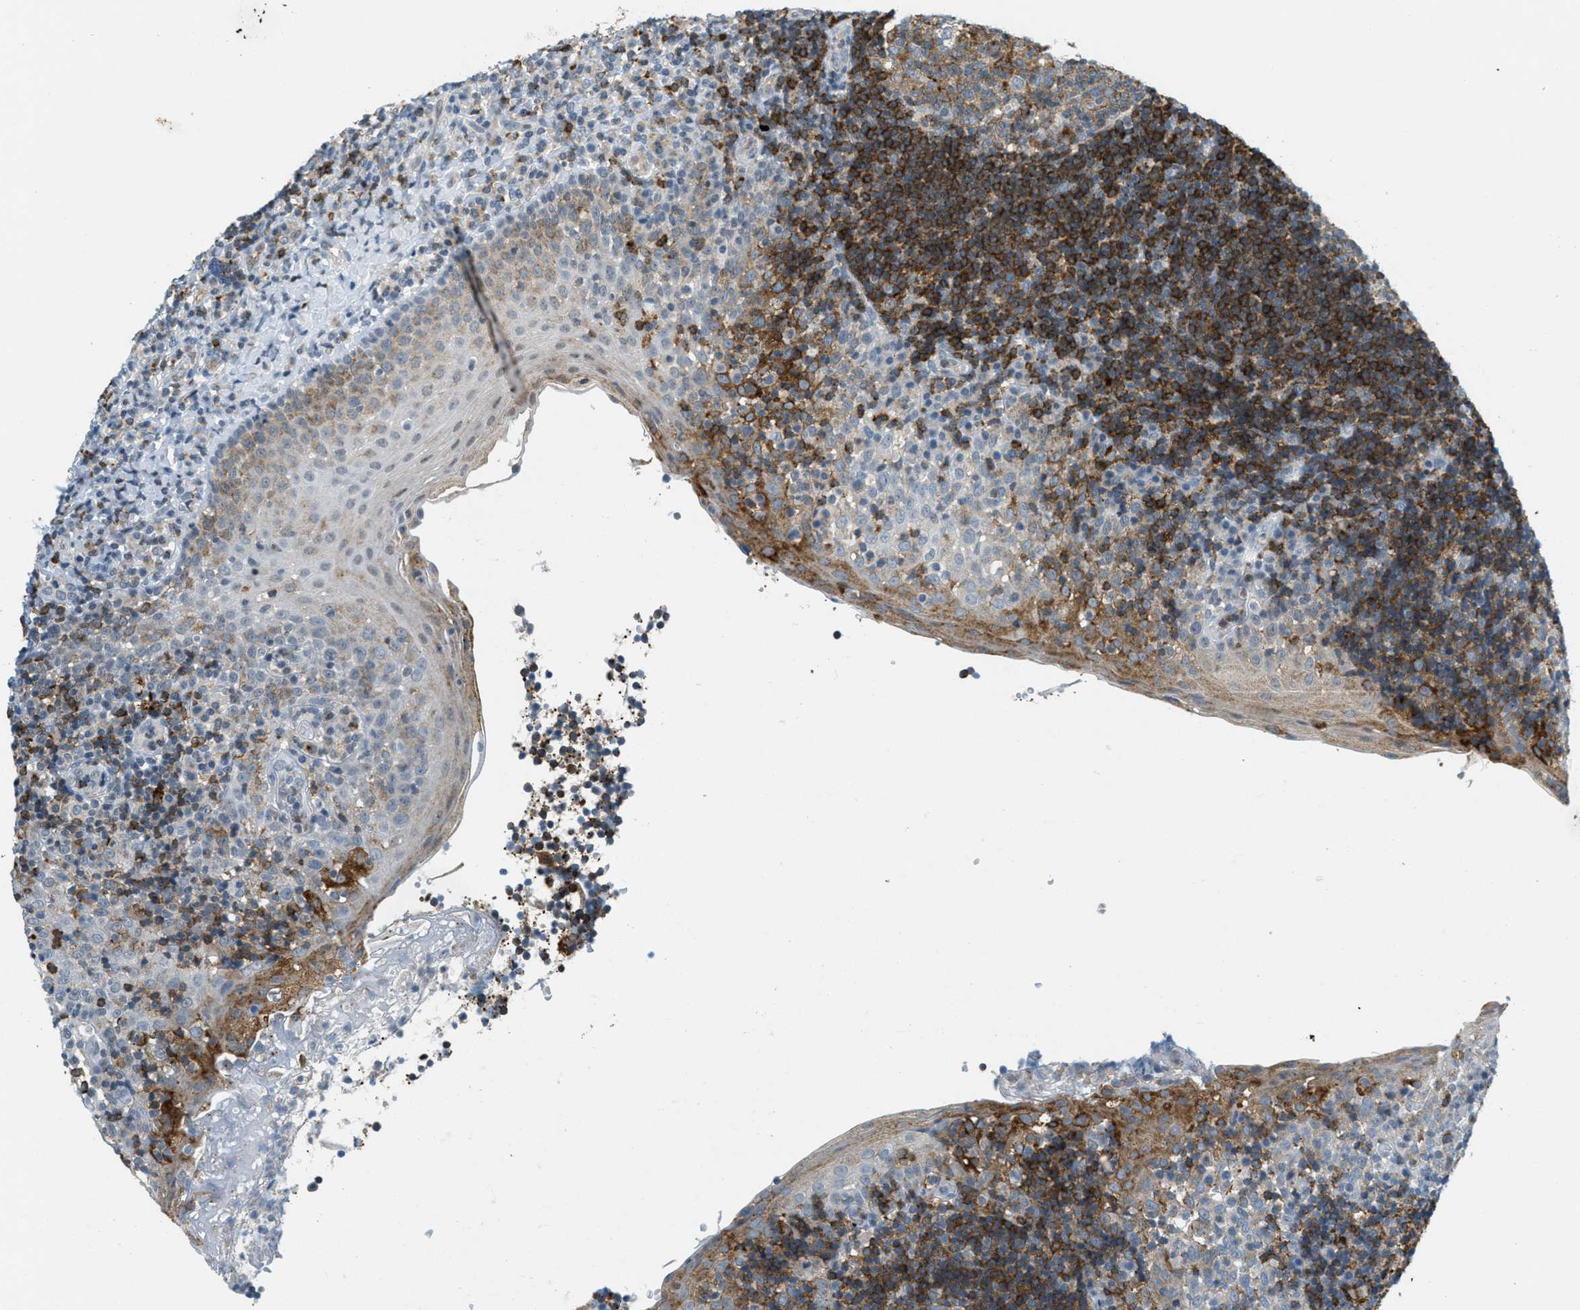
{"staining": {"intensity": "moderate", "quantity": ">75%", "location": "cytoplasmic/membranous"}, "tissue": "tonsil", "cell_type": "Germinal center cells", "image_type": "normal", "snomed": [{"axis": "morphology", "description": "Normal tissue, NOS"}, {"axis": "topography", "description": "Tonsil"}], "caption": "Immunohistochemical staining of benign tonsil reveals >75% levels of moderate cytoplasmic/membranous protein staining in approximately >75% of germinal center cells.", "gene": "FYN", "patient": {"sex": "female", "age": 40}}